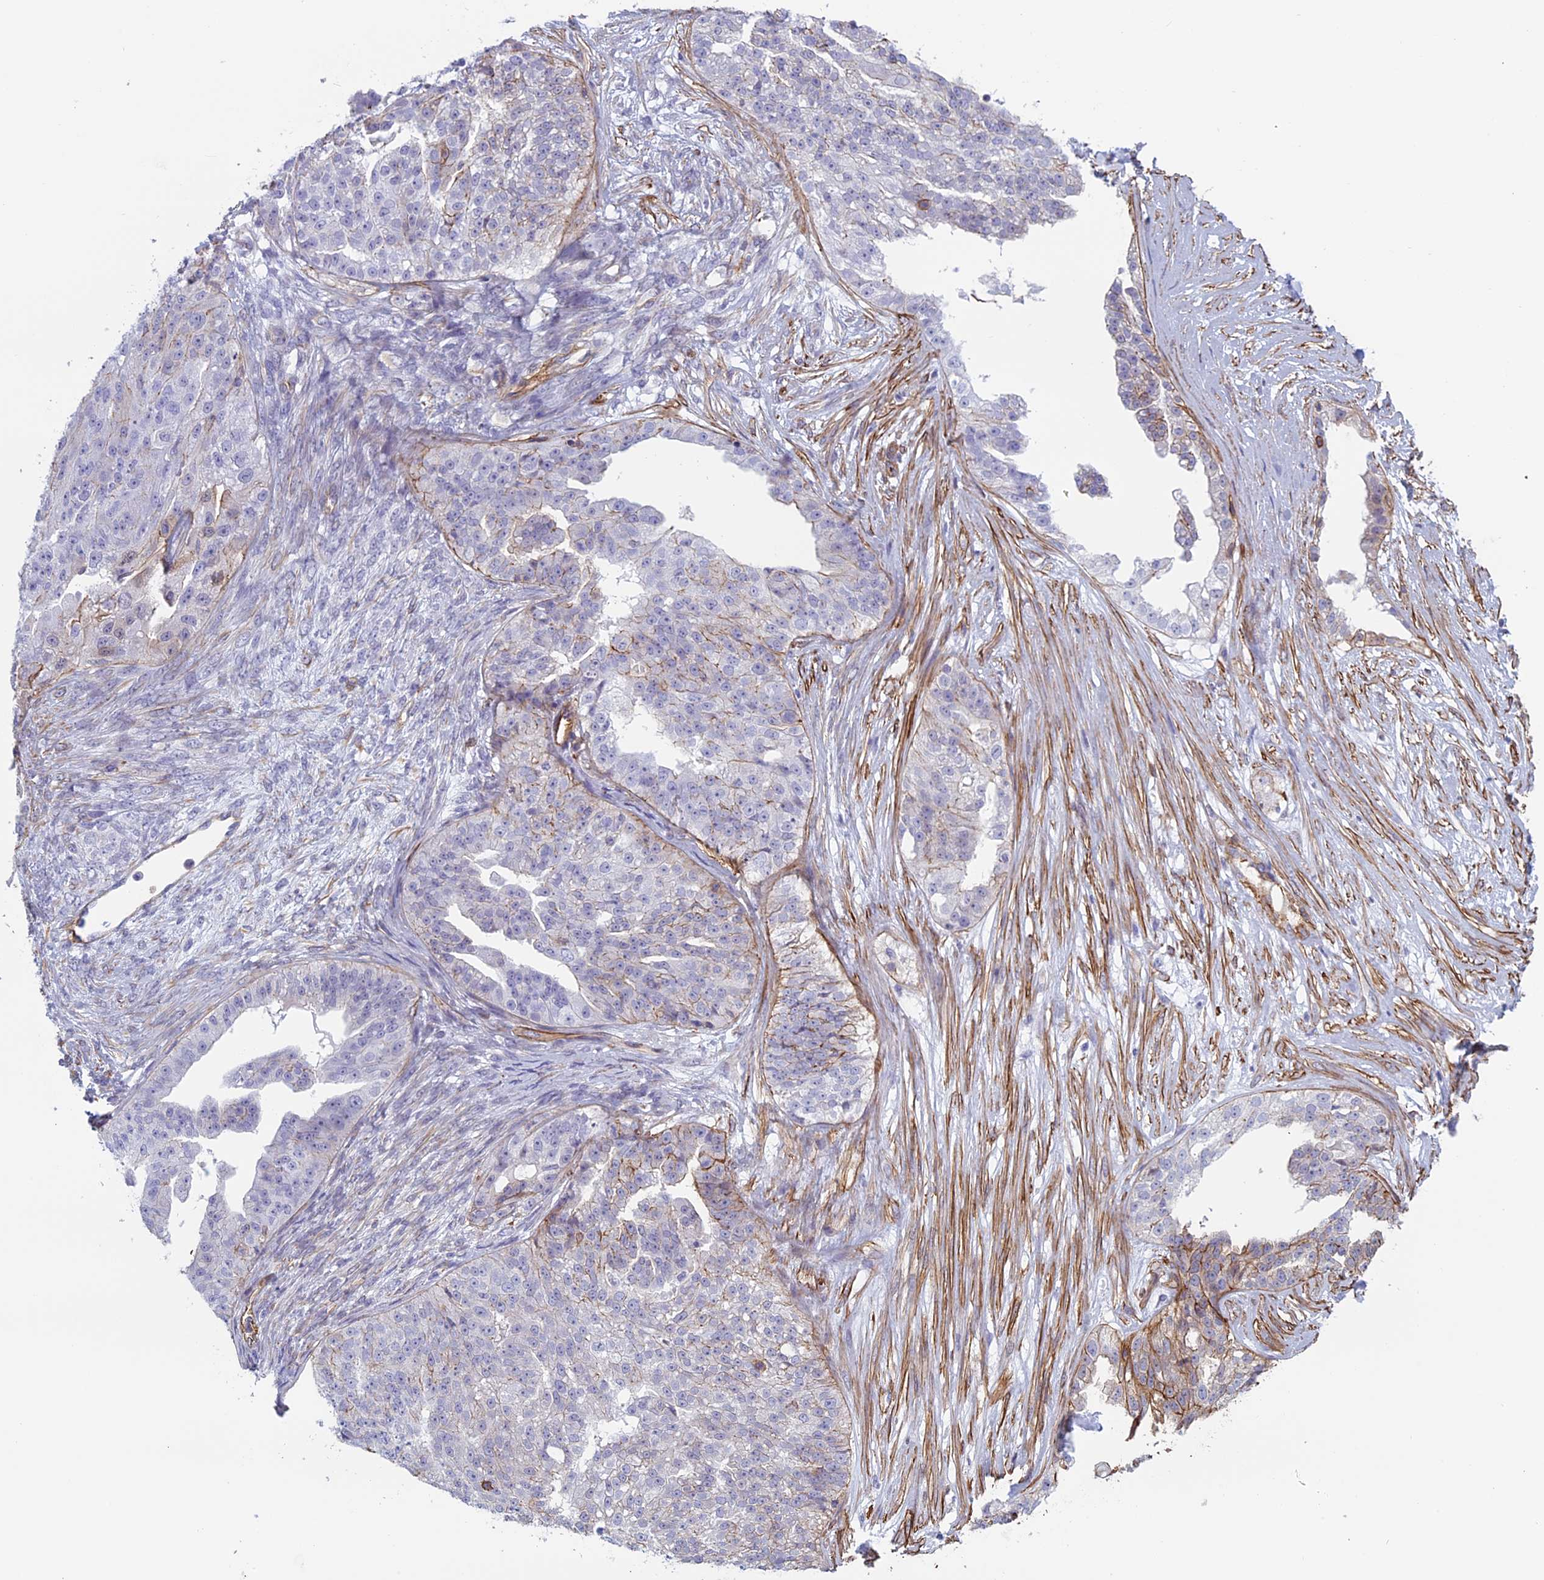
{"staining": {"intensity": "moderate", "quantity": "<25%", "location": "cytoplasmic/membranous"}, "tissue": "ovarian cancer", "cell_type": "Tumor cells", "image_type": "cancer", "snomed": [{"axis": "morphology", "description": "Cystadenocarcinoma, serous, NOS"}, {"axis": "topography", "description": "Ovary"}], "caption": "Tumor cells reveal moderate cytoplasmic/membranous positivity in approximately <25% of cells in ovarian cancer (serous cystadenocarcinoma).", "gene": "ANGPTL2", "patient": {"sex": "female", "age": 58}}